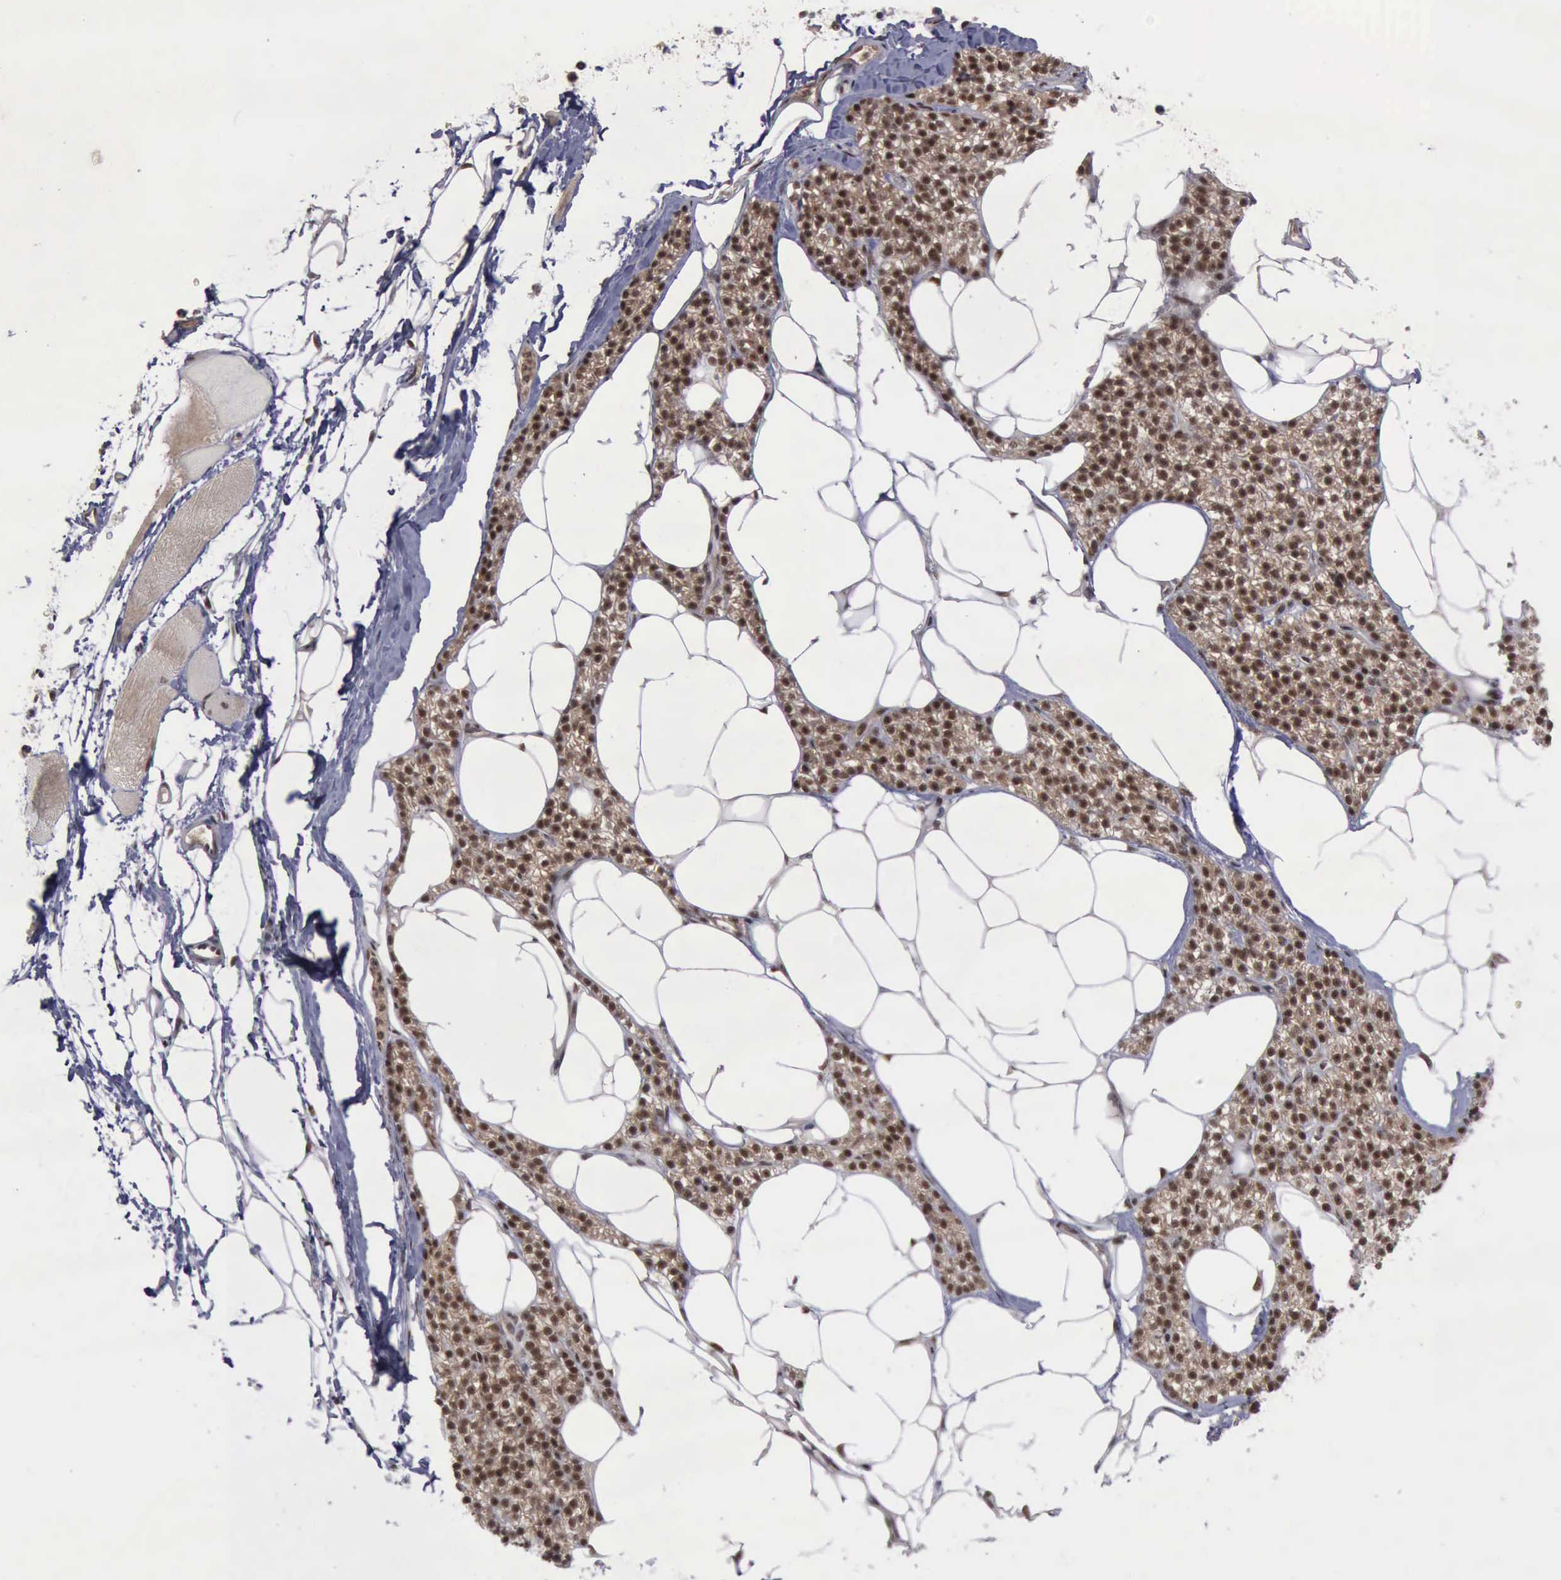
{"staining": {"intensity": "moderate", "quantity": ">75%", "location": "cytoplasmic/membranous,nuclear"}, "tissue": "skeletal muscle", "cell_type": "Myocytes", "image_type": "normal", "snomed": [{"axis": "morphology", "description": "Normal tissue, NOS"}, {"axis": "topography", "description": "Skeletal muscle"}, {"axis": "topography", "description": "Parathyroid gland"}], "caption": "Skeletal muscle stained with IHC exhibits moderate cytoplasmic/membranous,nuclear staining in about >75% of myocytes.", "gene": "ATM", "patient": {"sex": "female", "age": 37}}